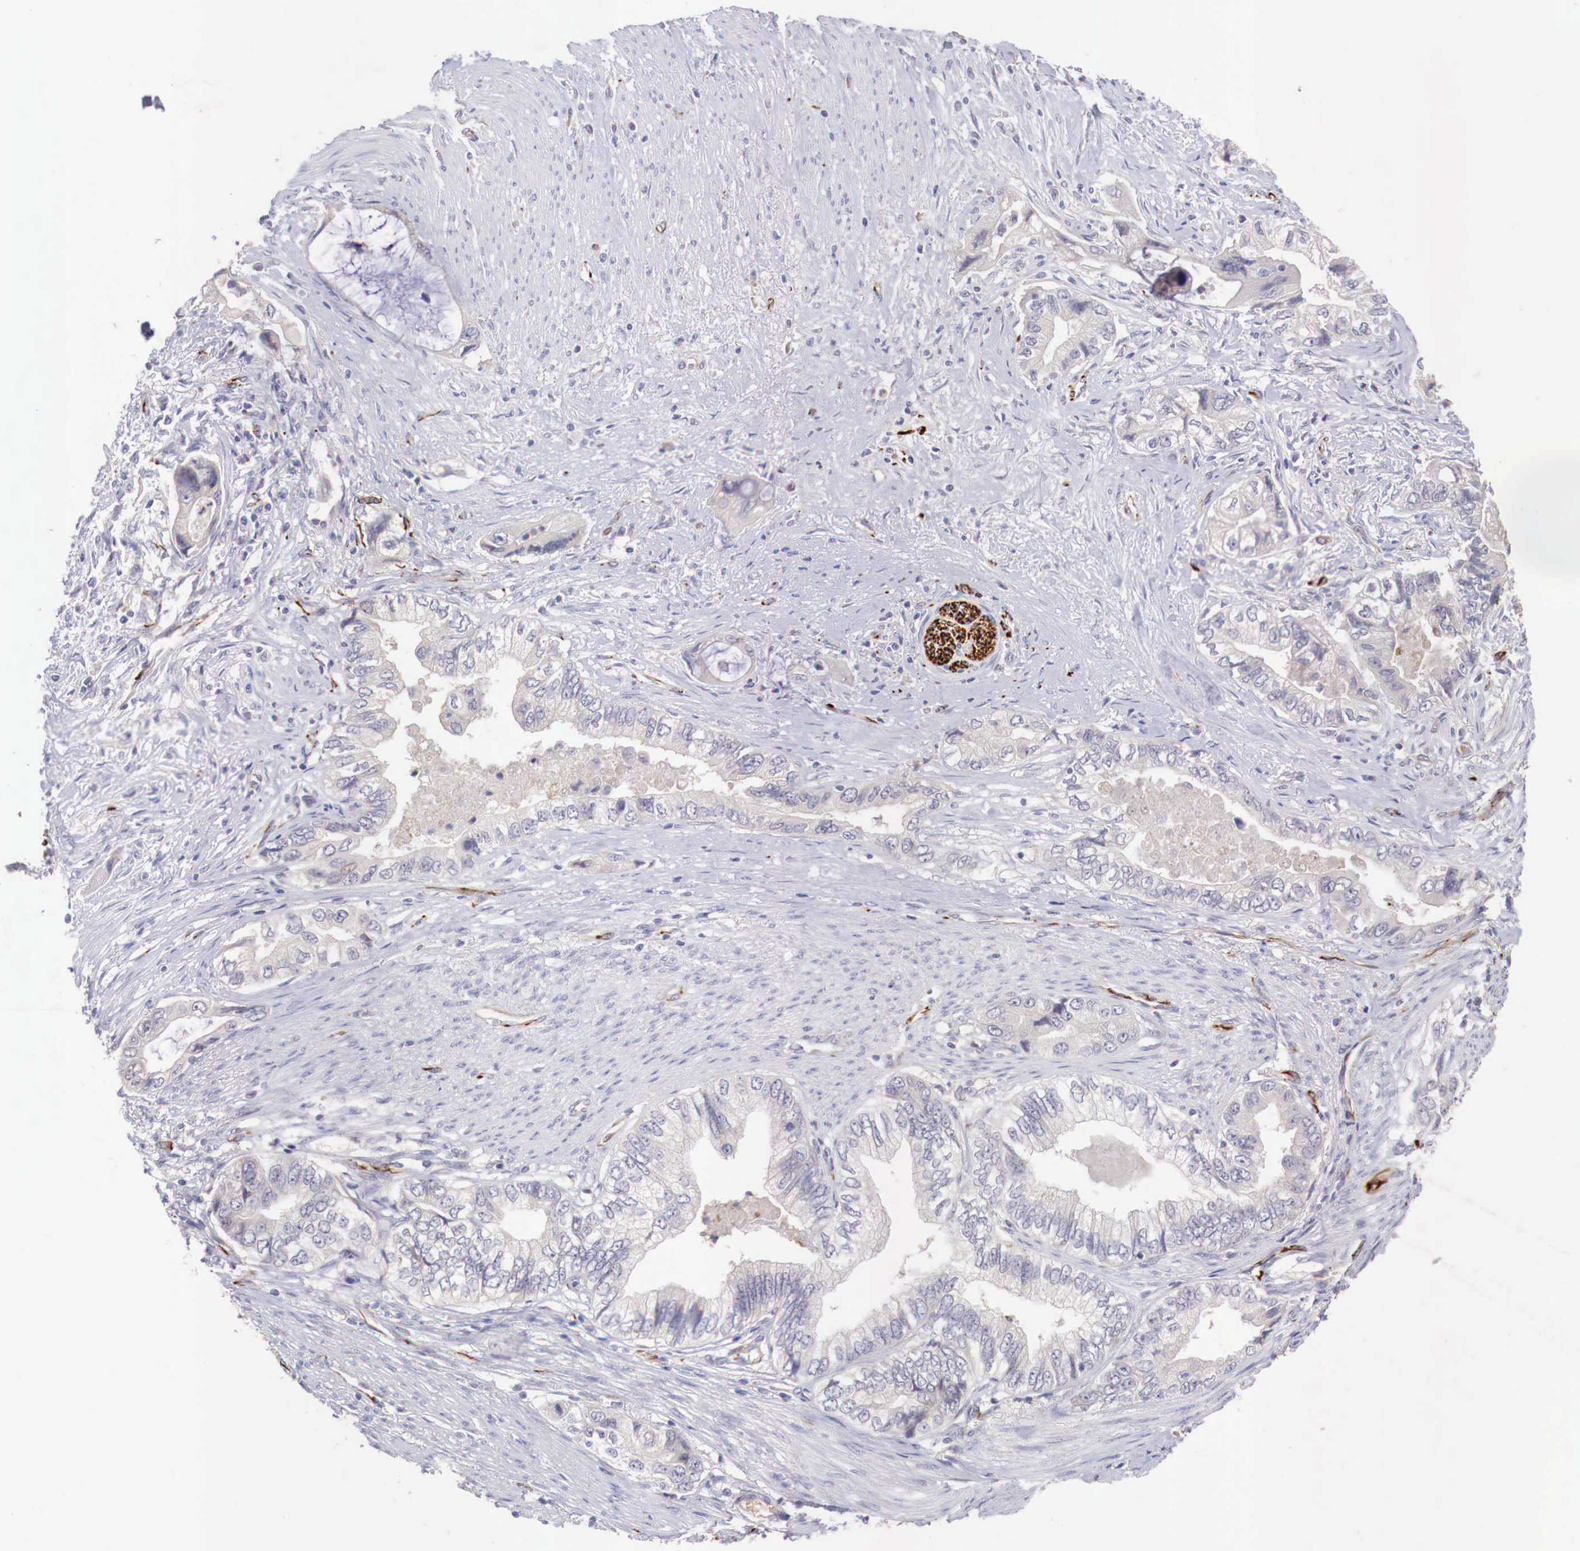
{"staining": {"intensity": "negative", "quantity": "none", "location": "none"}, "tissue": "pancreatic cancer", "cell_type": "Tumor cells", "image_type": "cancer", "snomed": [{"axis": "morphology", "description": "Adenocarcinoma, NOS"}, {"axis": "topography", "description": "Pancreas"}, {"axis": "topography", "description": "Stomach, upper"}], "caption": "High magnification brightfield microscopy of pancreatic adenocarcinoma stained with DAB (brown) and counterstained with hematoxylin (blue): tumor cells show no significant expression.", "gene": "WT1", "patient": {"sex": "male", "age": 77}}